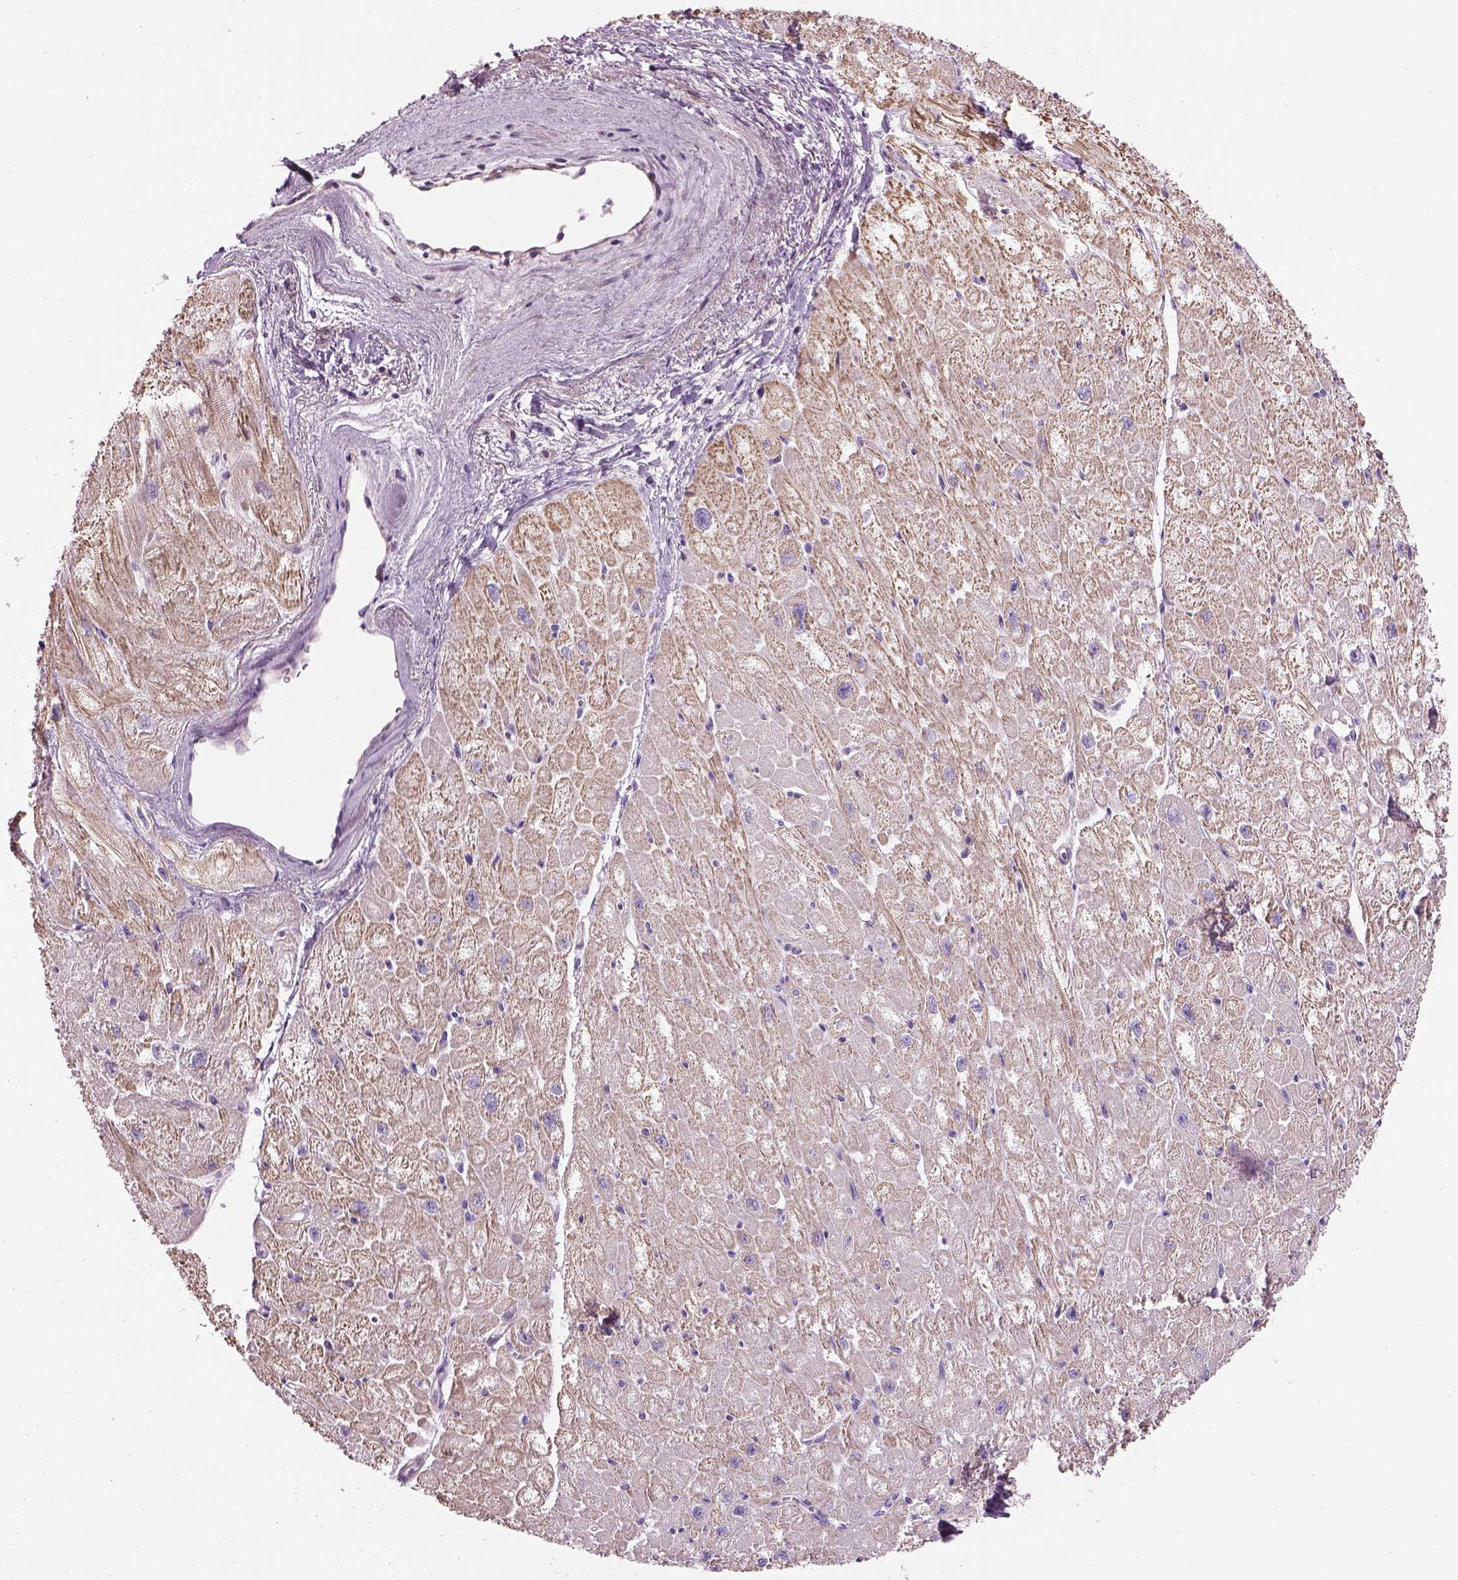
{"staining": {"intensity": "weak", "quantity": "25%-75%", "location": "cytoplasmic/membranous"}, "tissue": "heart muscle", "cell_type": "Cardiomyocytes", "image_type": "normal", "snomed": [{"axis": "morphology", "description": "Normal tissue, NOS"}, {"axis": "topography", "description": "Heart"}], "caption": "An image showing weak cytoplasmic/membranous positivity in about 25%-75% of cardiomyocytes in benign heart muscle, as visualized by brown immunohistochemical staining.", "gene": "IFT52", "patient": {"sex": "male", "age": 61}}